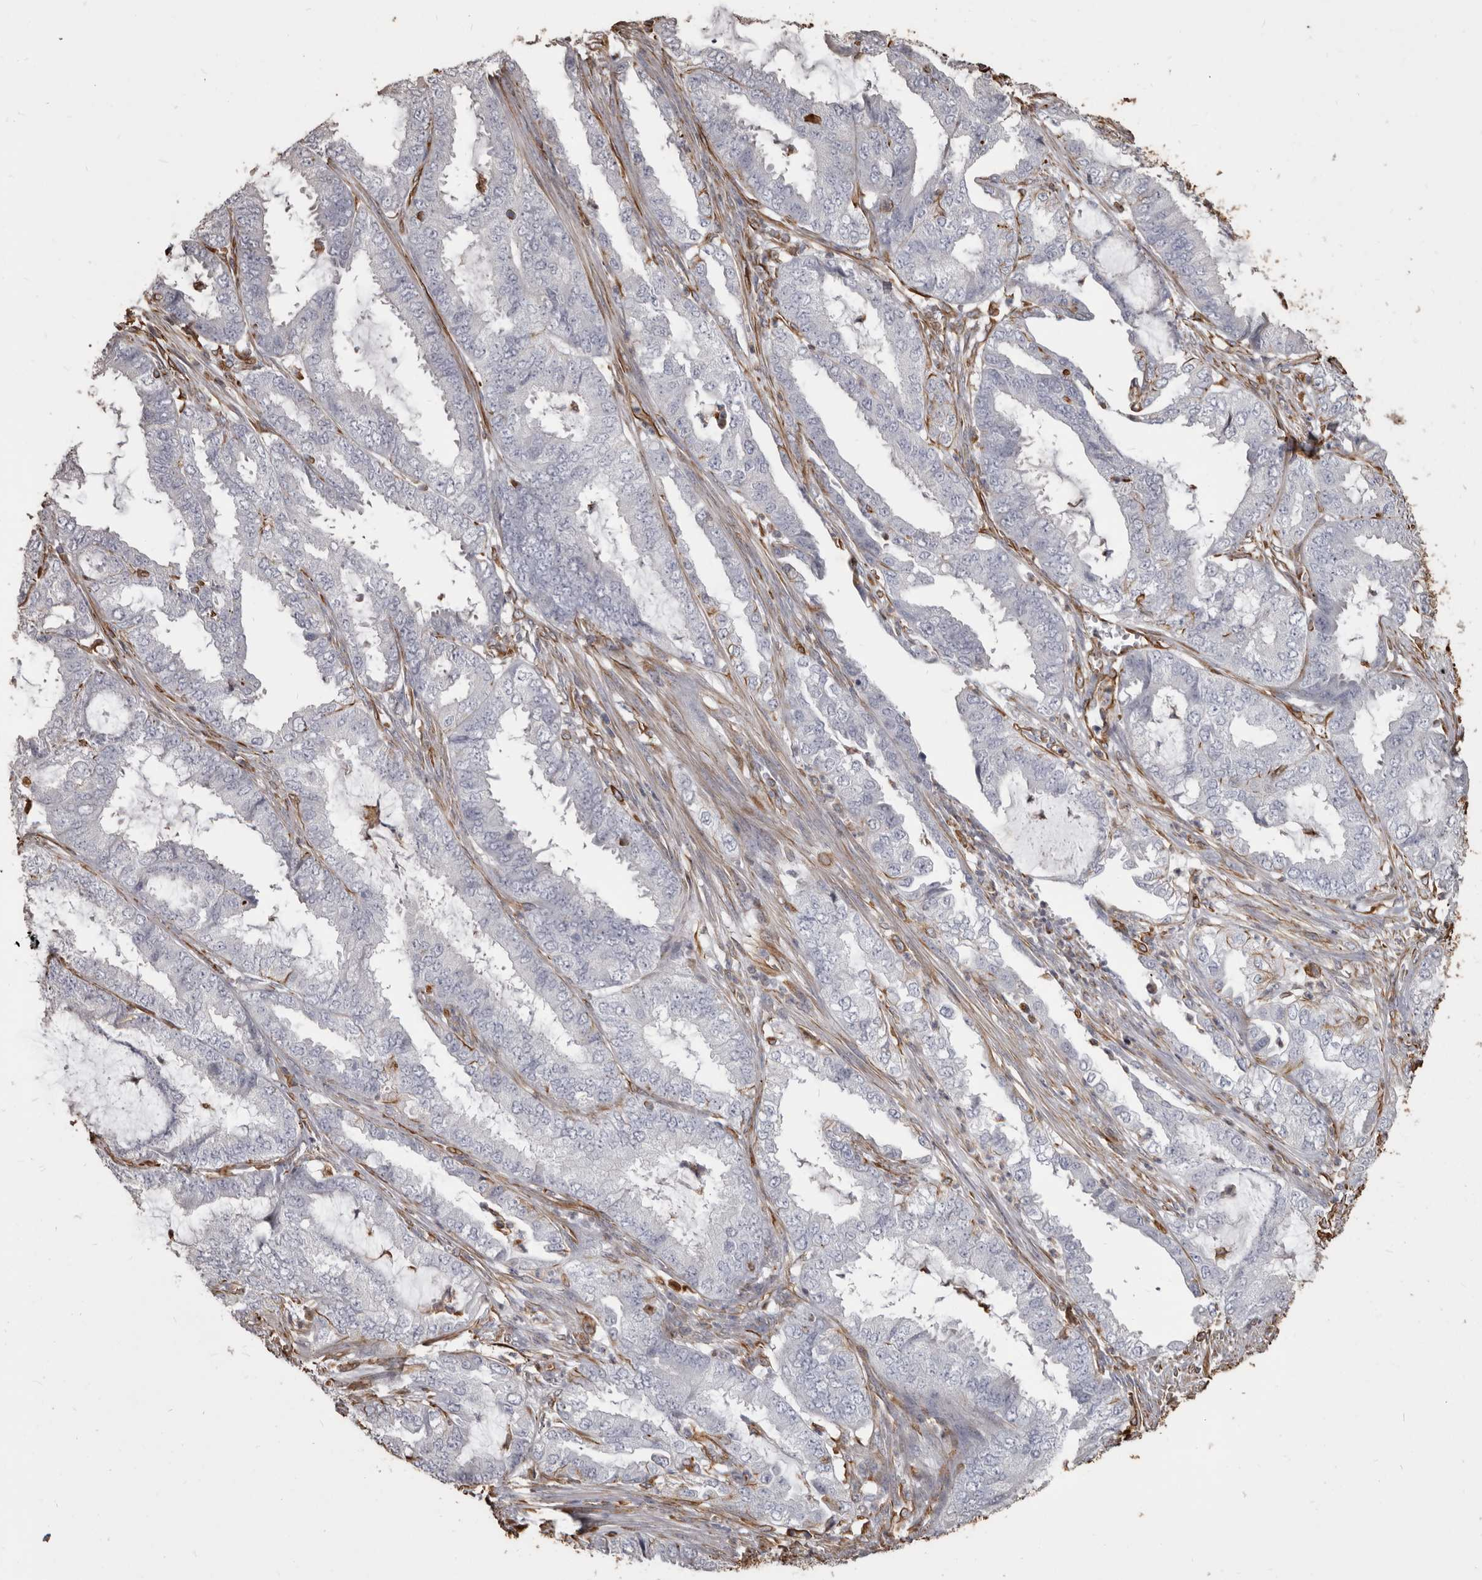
{"staining": {"intensity": "negative", "quantity": "none", "location": "none"}, "tissue": "endometrial cancer", "cell_type": "Tumor cells", "image_type": "cancer", "snomed": [{"axis": "morphology", "description": "Adenocarcinoma, NOS"}, {"axis": "topography", "description": "Endometrium"}], "caption": "There is no significant expression in tumor cells of adenocarcinoma (endometrial).", "gene": "MTURN", "patient": {"sex": "female", "age": 51}}